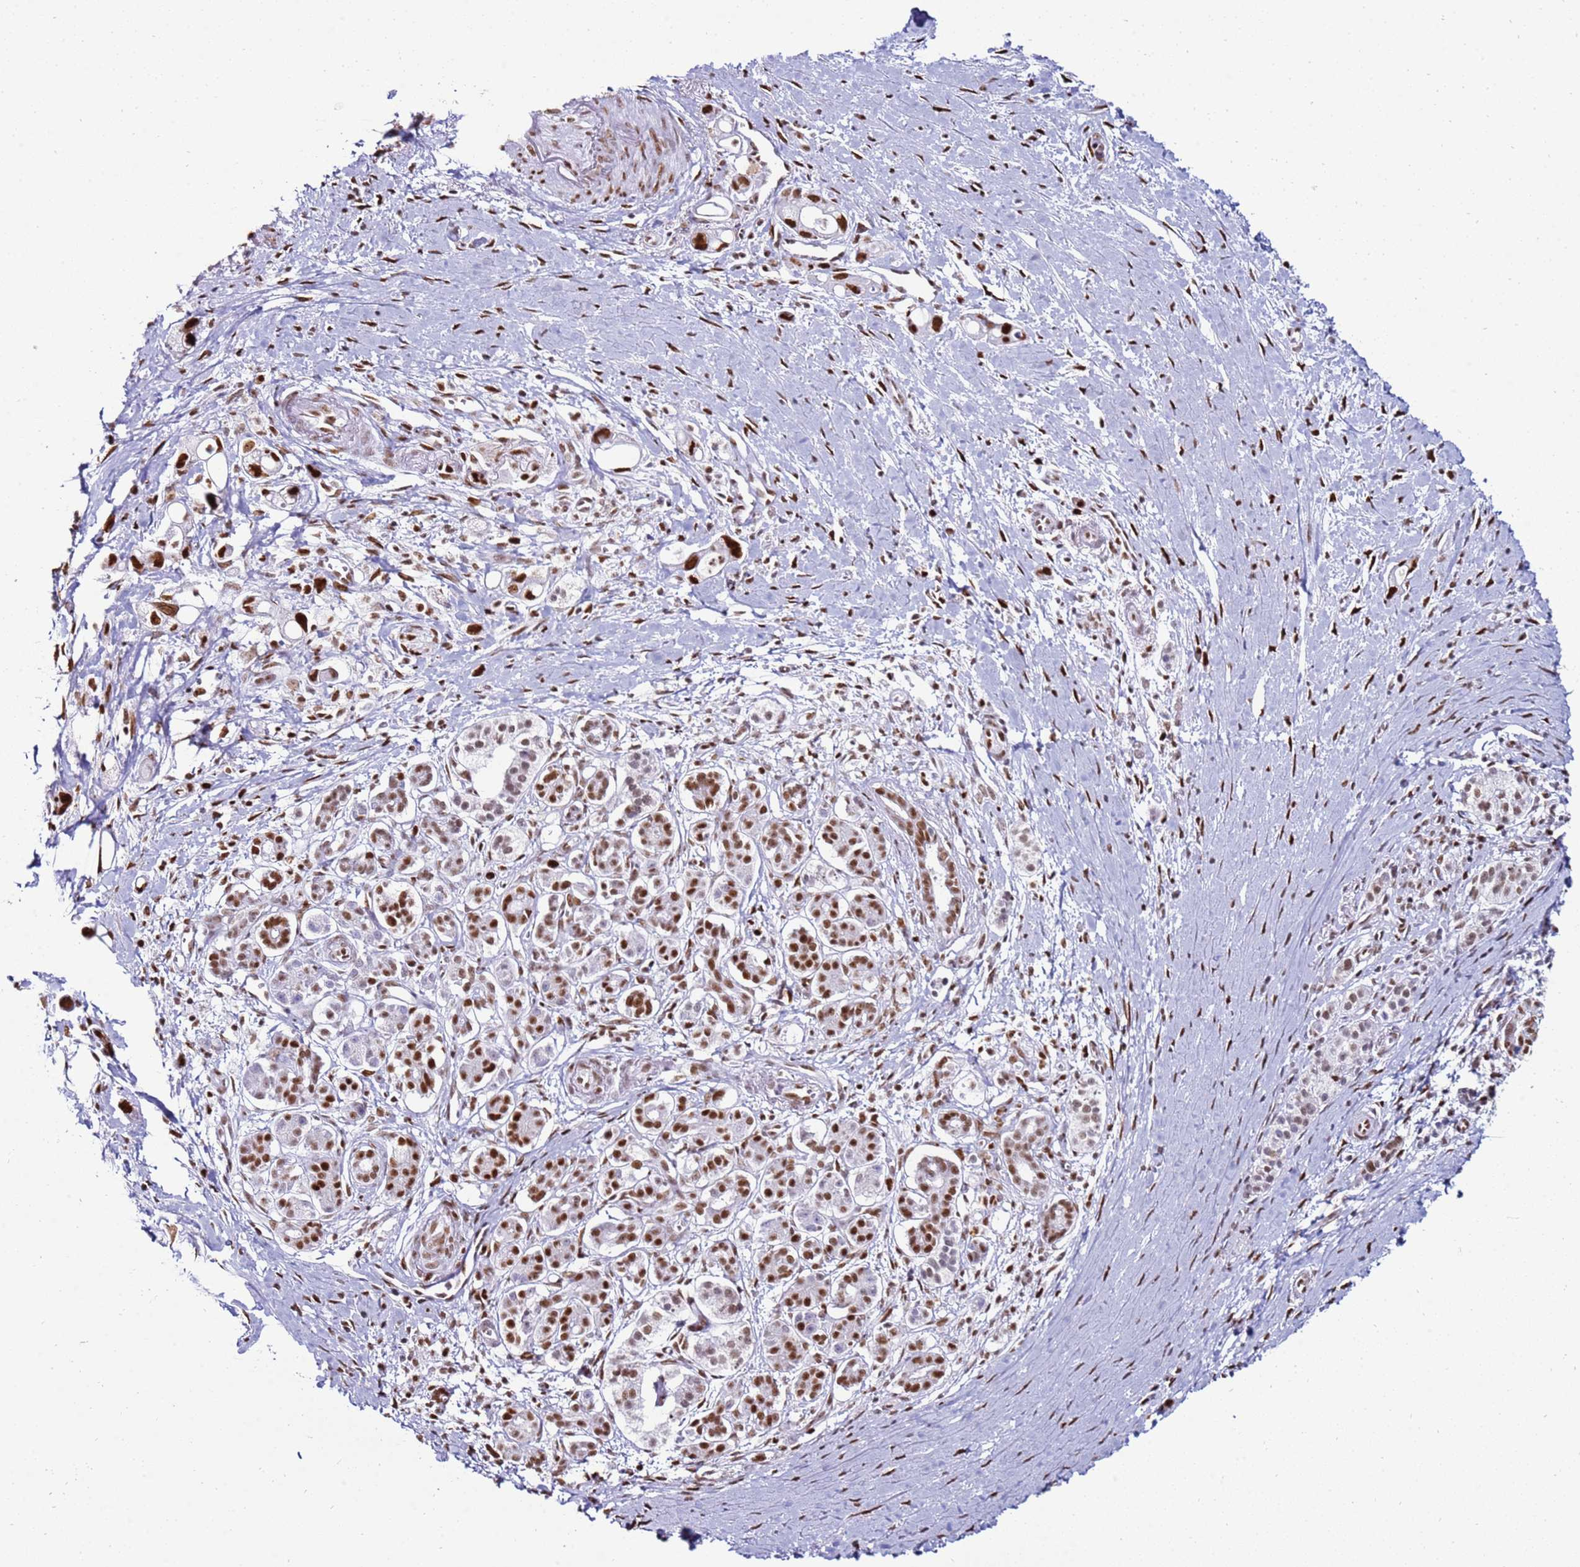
{"staining": {"intensity": "strong", "quantity": ">75%", "location": "nuclear"}, "tissue": "pancreatic cancer", "cell_type": "Tumor cells", "image_type": "cancer", "snomed": [{"axis": "morphology", "description": "Adenocarcinoma, NOS"}, {"axis": "topography", "description": "Pancreas"}], "caption": "Immunohistochemical staining of human pancreatic cancer shows high levels of strong nuclear expression in approximately >75% of tumor cells. (Brightfield microscopy of DAB IHC at high magnification).", "gene": "KPNA4", "patient": {"sex": "male", "age": 68}}